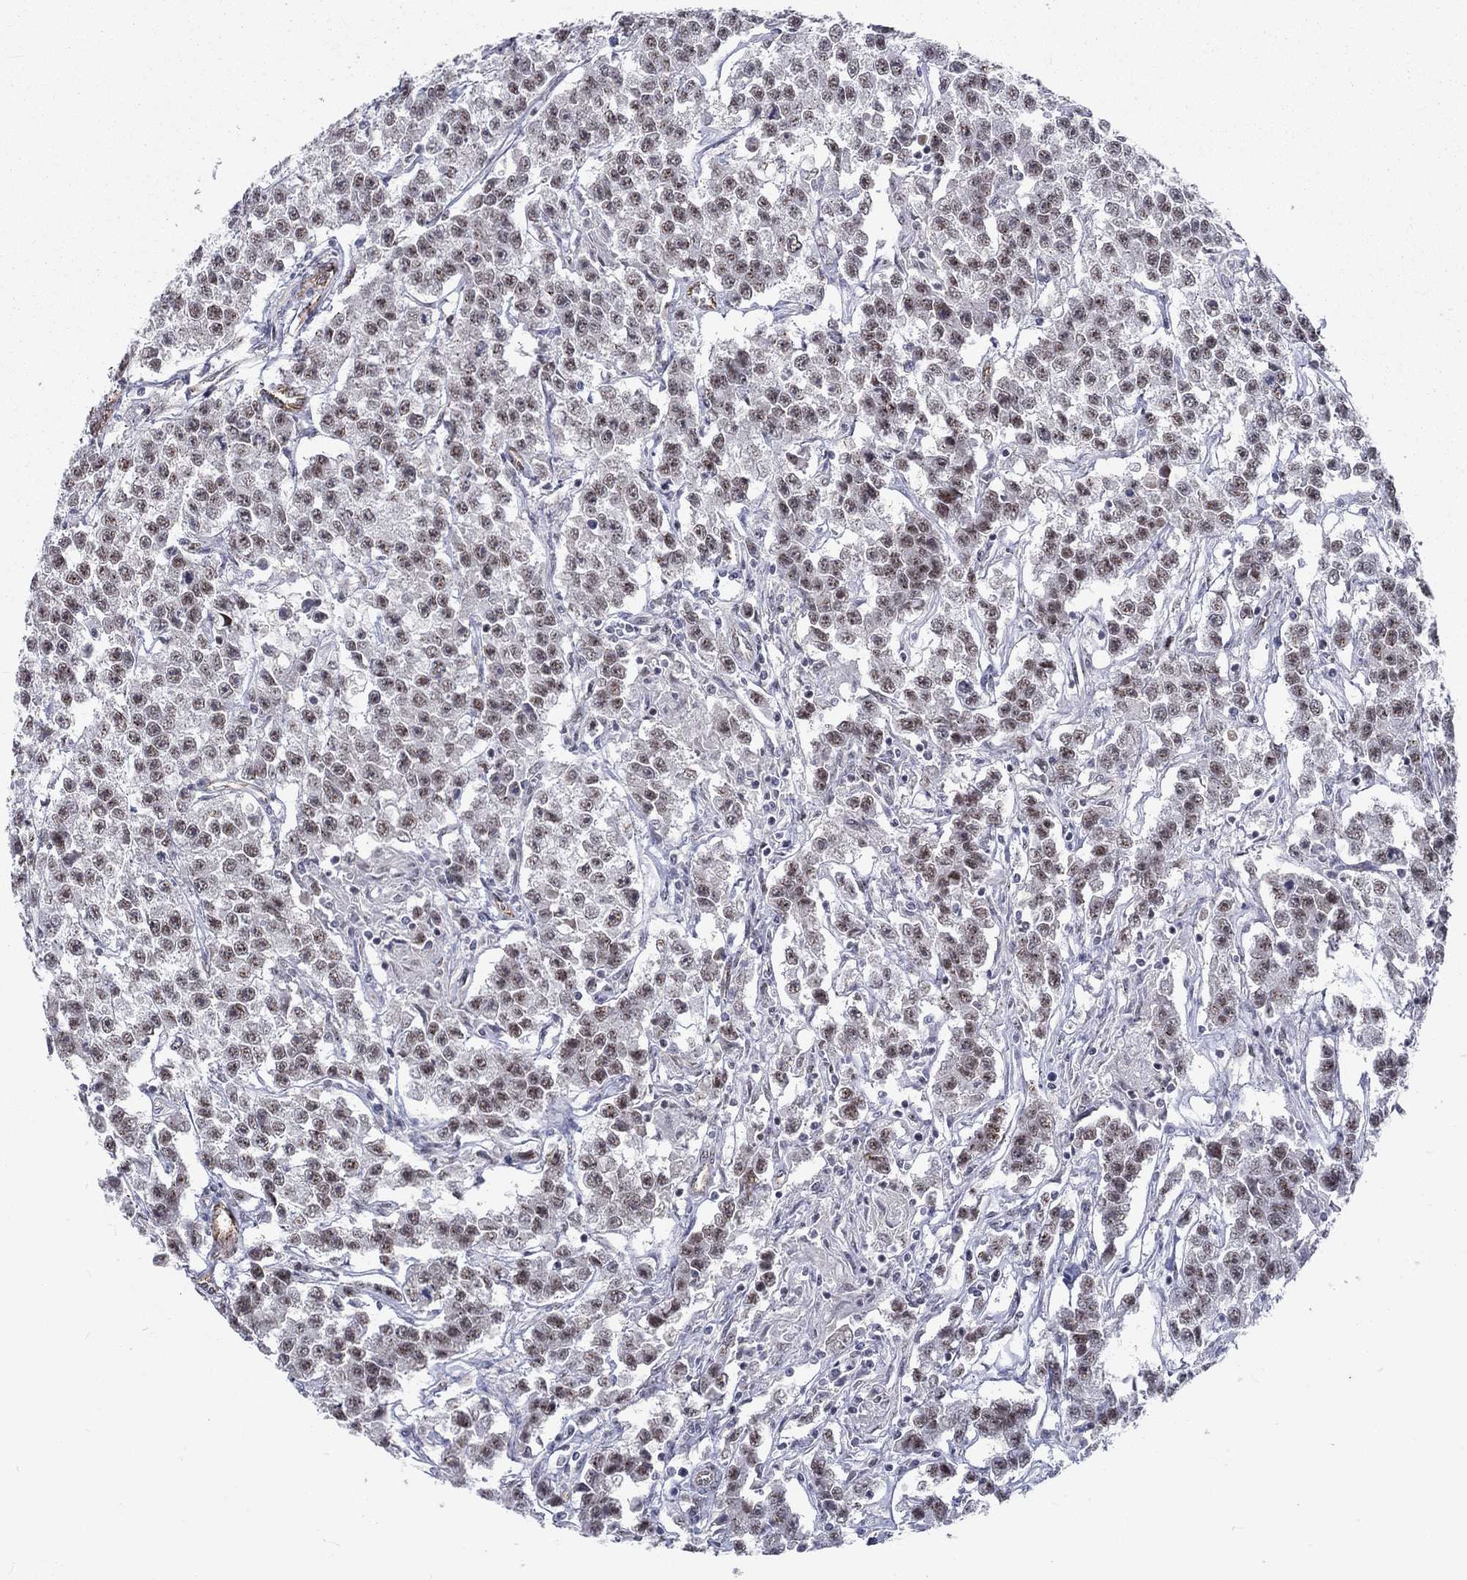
{"staining": {"intensity": "weak", "quantity": "<25%", "location": "nuclear"}, "tissue": "testis cancer", "cell_type": "Tumor cells", "image_type": "cancer", "snomed": [{"axis": "morphology", "description": "Seminoma, NOS"}, {"axis": "topography", "description": "Testis"}], "caption": "Seminoma (testis) was stained to show a protein in brown. There is no significant positivity in tumor cells. (Brightfield microscopy of DAB IHC at high magnification).", "gene": "ZBED1", "patient": {"sex": "male", "age": 59}}